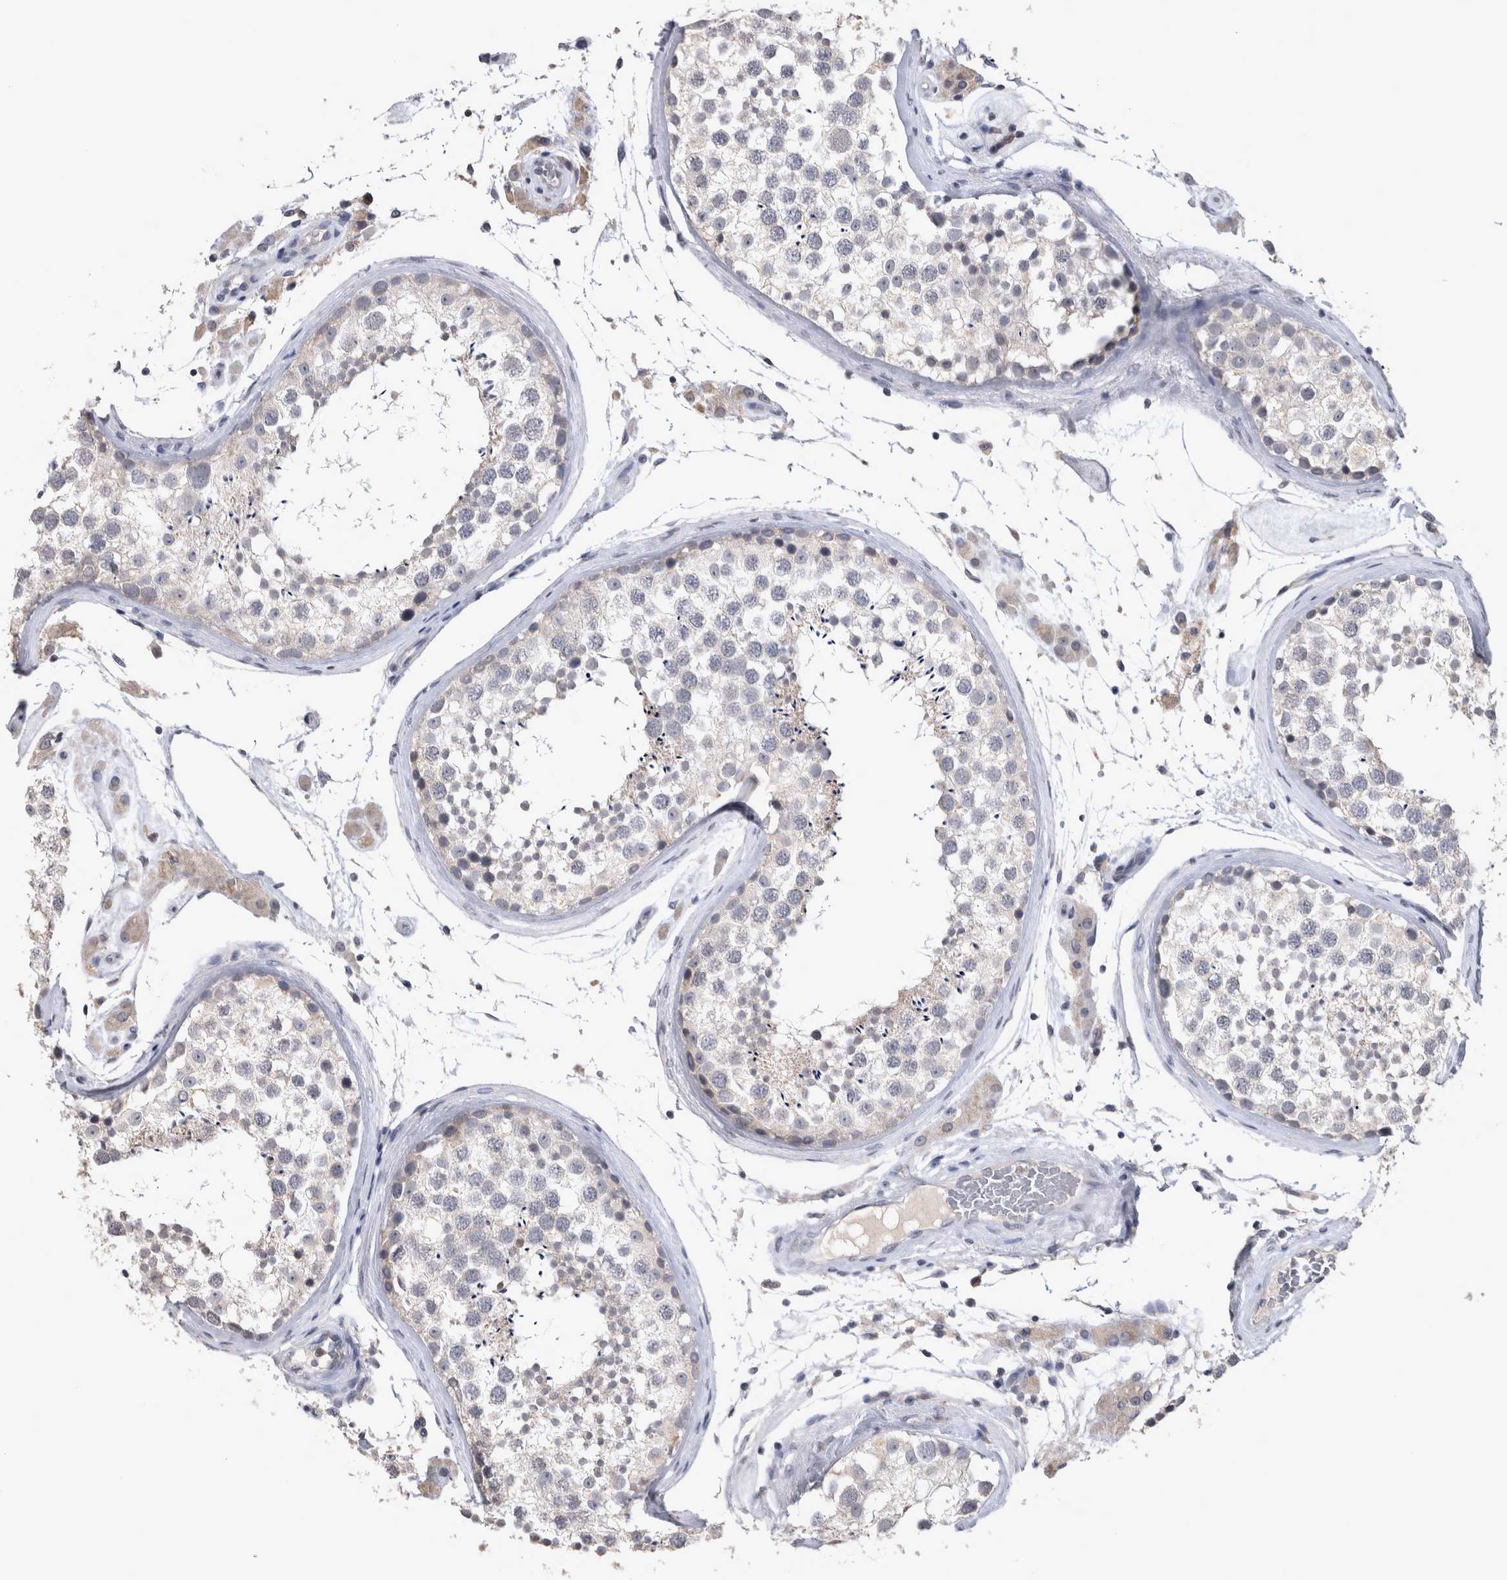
{"staining": {"intensity": "negative", "quantity": "none", "location": "none"}, "tissue": "testis", "cell_type": "Cells in seminiferous ducts", "image_type": "normal", "snomed": [{"axis": "morphology", "description": "Normal tissue, NOS"}, {"axis": "topography", "description": "Testis"}], "caption": "Cells in seminiferous ducts are negative for protein expression in normal human testis.", "gene": "WNT7A", "patient": {"sex": "male", "age": 46}}